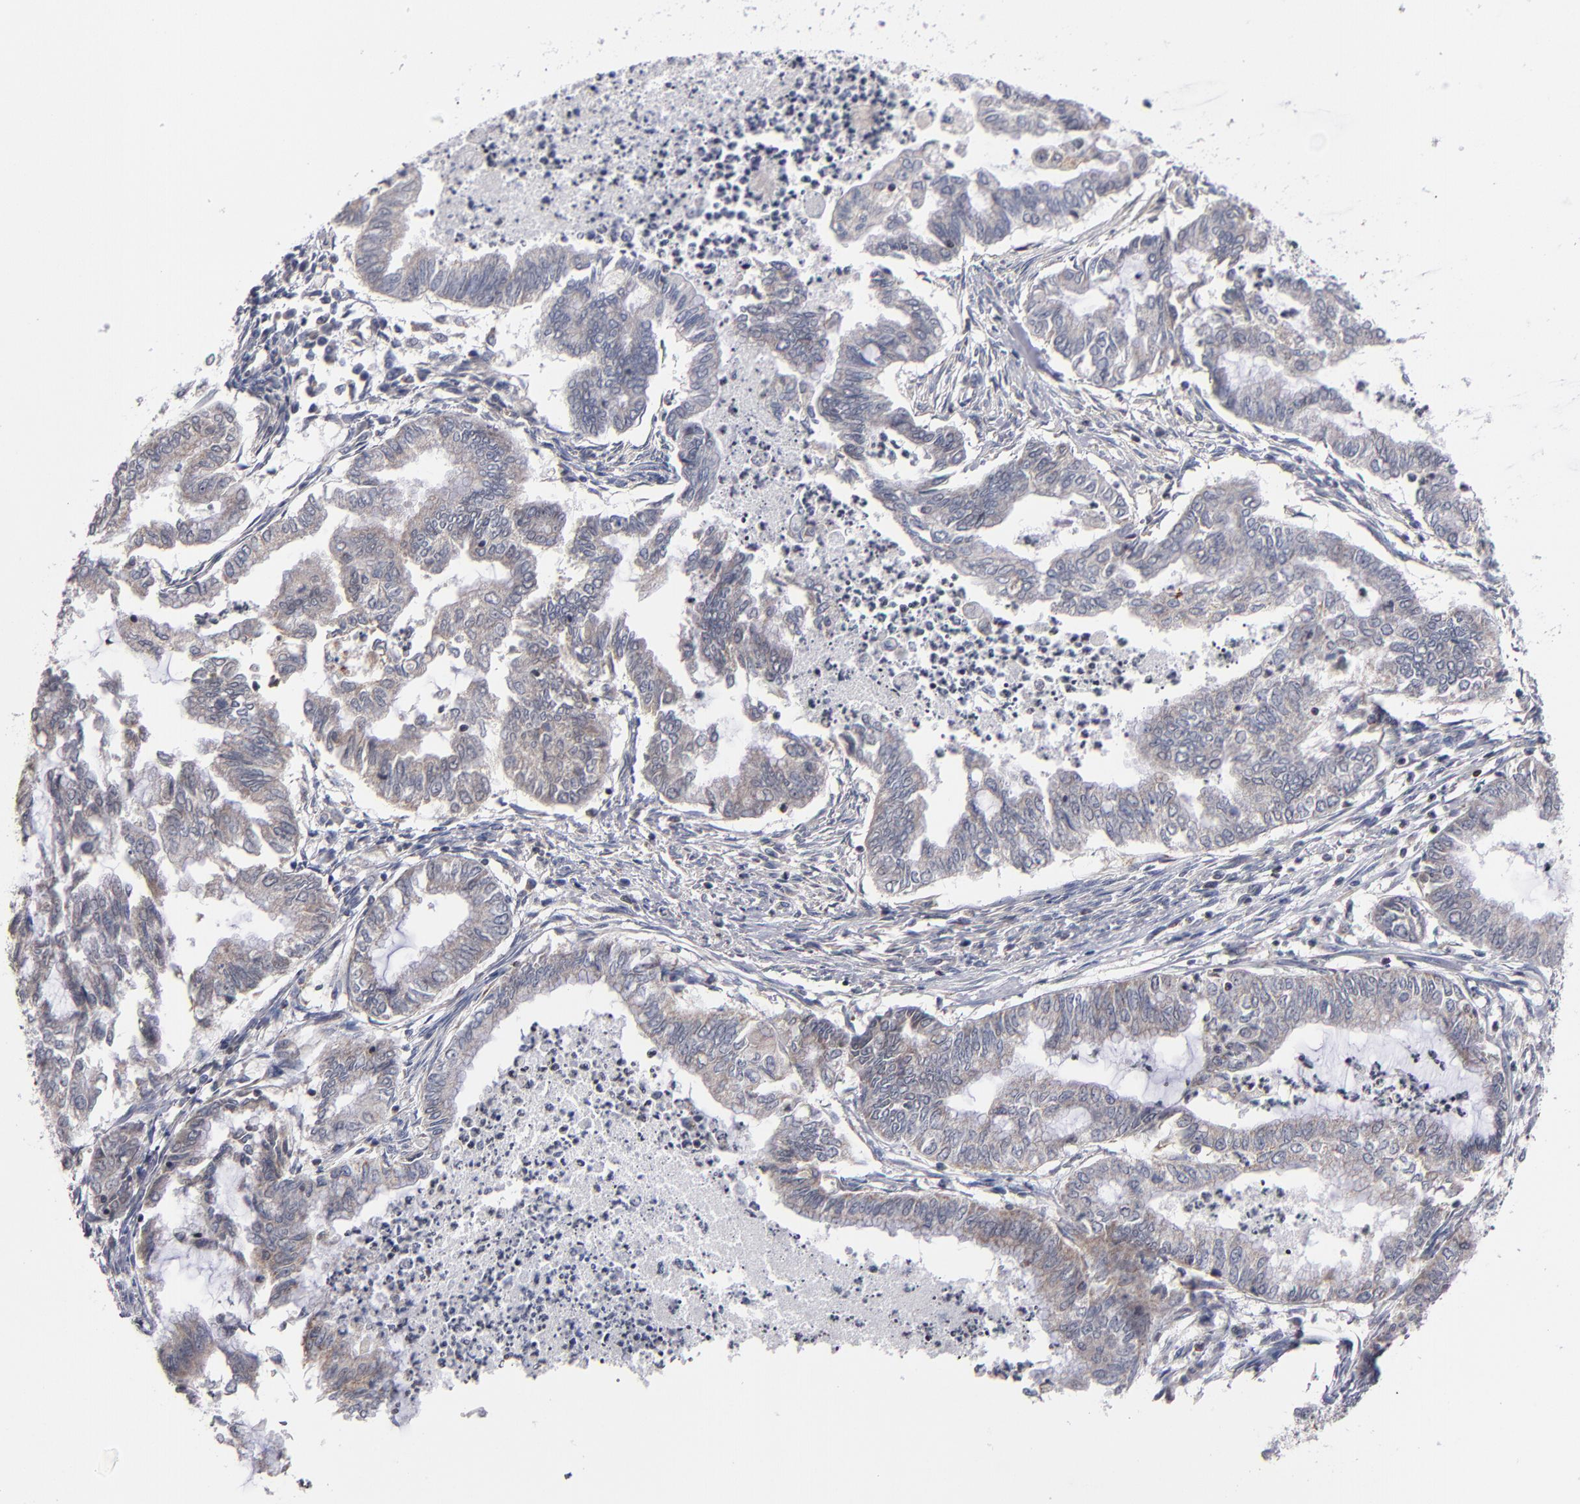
{"staining": {"intensity": "weak", "quantity": ">75%", "location": "cytoplasmic/membranous"}, "tissue": "endometrial cancer", "cell_type": "Tumor cells", "image_type": "cancer", "snomed": [{"axis": "morphology", "description": "Adenocarcinoma, NOS"}, {"axis": "topography", "description": "Endometrium"}], "caption": "Tumor cells demonstrate weak cytoplasmic/membranous expression in approximately >75% of cells in adenocarcinoma (endometrial).", "gene": "ODF2", "patient": {"sex": "female", "age": 79}}